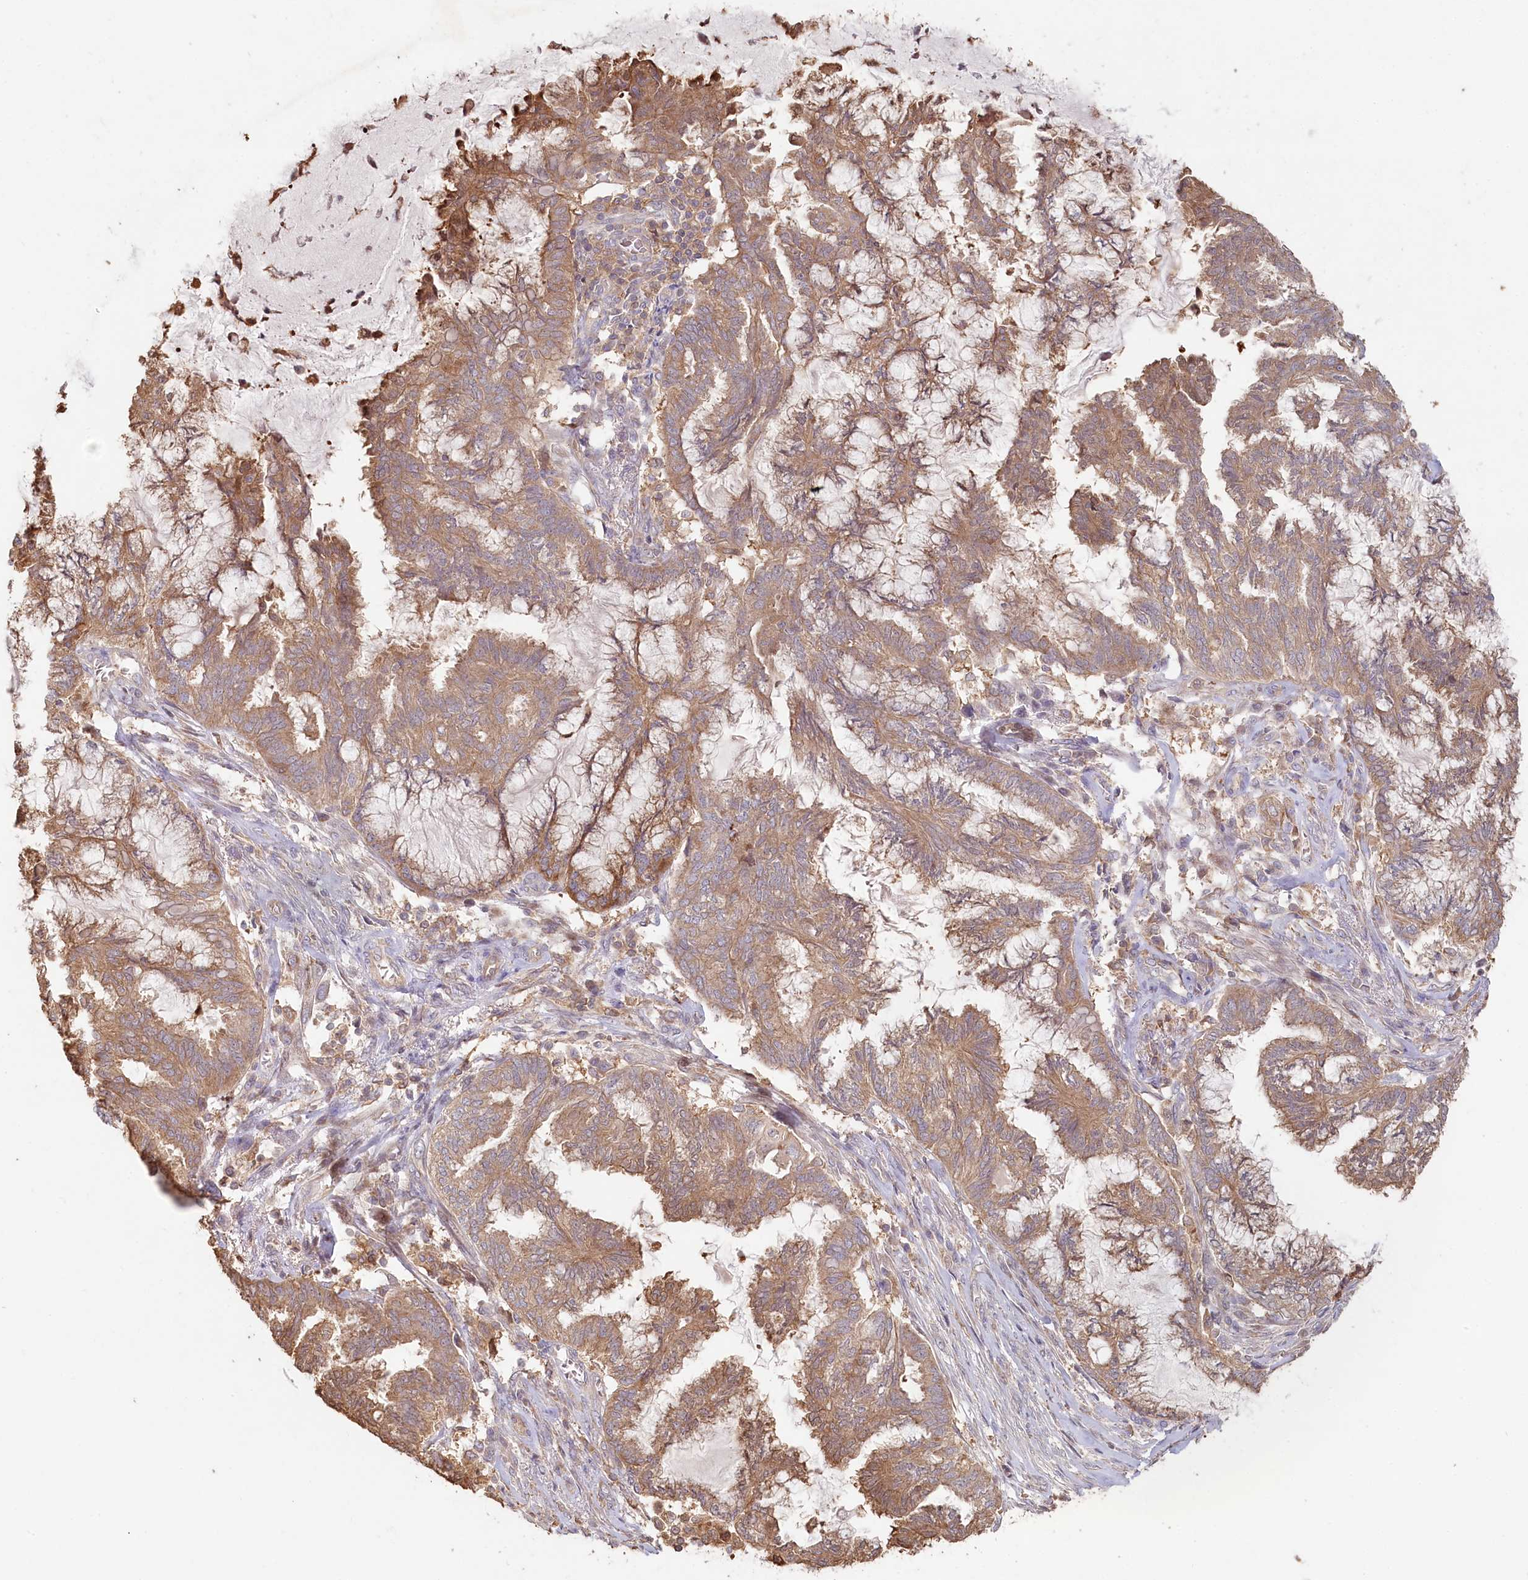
{"staining": {"intensity": "moderate", "quantity": "25%-75%", "location": "cytoplasmic/membranous"}, "tissue": "endometrial cancer", "cell_type": "Tumor cells", "image_type": "cancer", "snomed": [{"axis": "morphology", "description": "Adenocarcinoma, NOS"}, {"axis": "topography", "description": "Endometrium"}], "caption": "IHC image of human endometrial adenocarcinoma stained for a protein (brown), which displays medium levels of moderate cytoplasmic/membranous staining in about 25%-75% of tumor cells.", "gene": "HAL", "patient": {"sex": "female", "age": 86}}